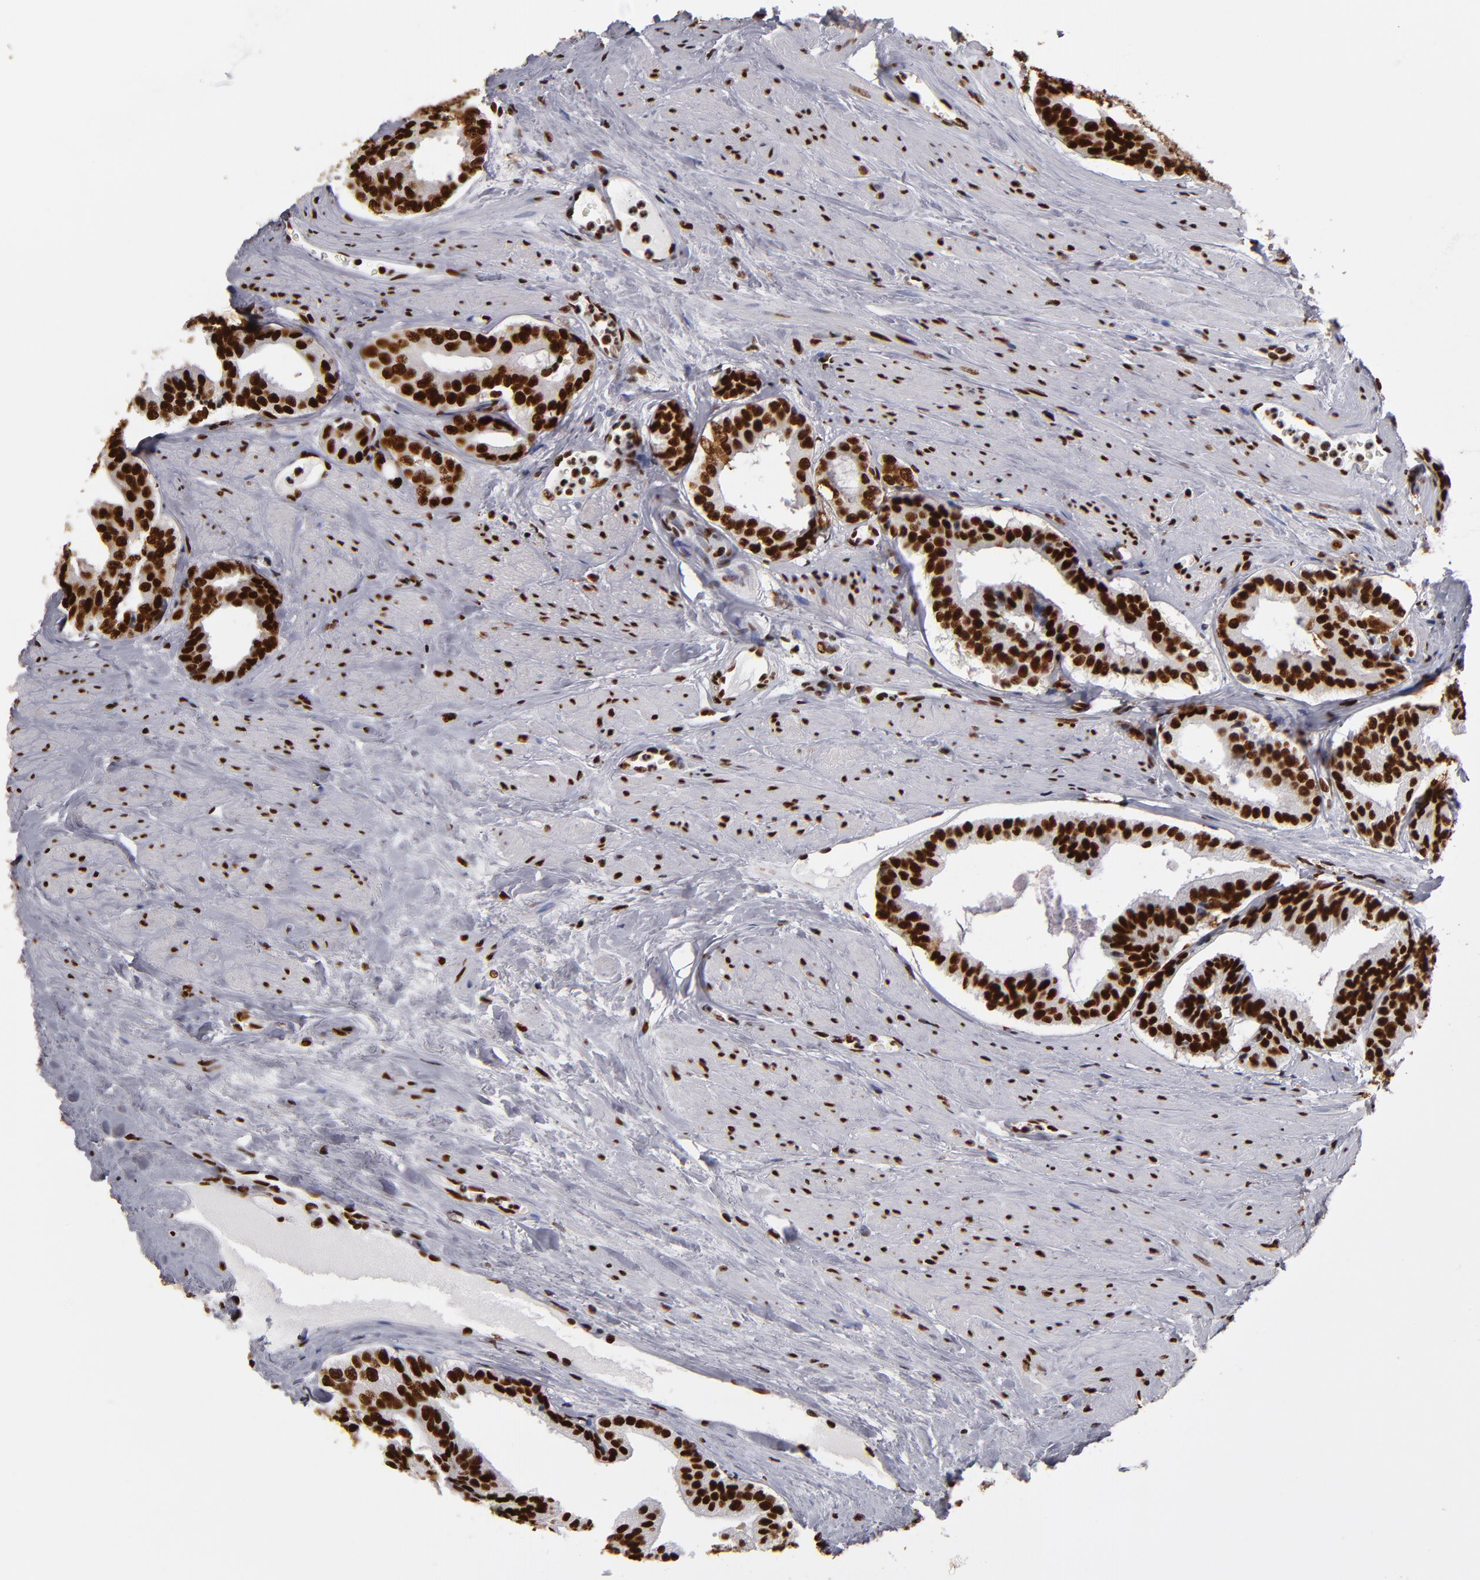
{"staining": {"intensity": "strong", "quantity": ">75%", "location": "nuclear"}, "tissue": "prostate cancer", "cell_type": "Tumor cells", "image_type": "cancer", "snomed": [{"axis": "morphology", "description": "Adenocarcinoma, Medium grade"}, {"axis": "topography", "description": "Prostate"}], "caption": "Tumor cells show high levels of strong nuclear expression in about >75% of cells in prostate adenocarcinoma (medium-grade). The protein is stained brown, and the nuclei are stained in blue (DAB (3,3'-diaminobenzidine) IHC with brightfield microscopy, high magnification).", "gene": "MRE11", "patient": {"sex": "male", "age": 79}}